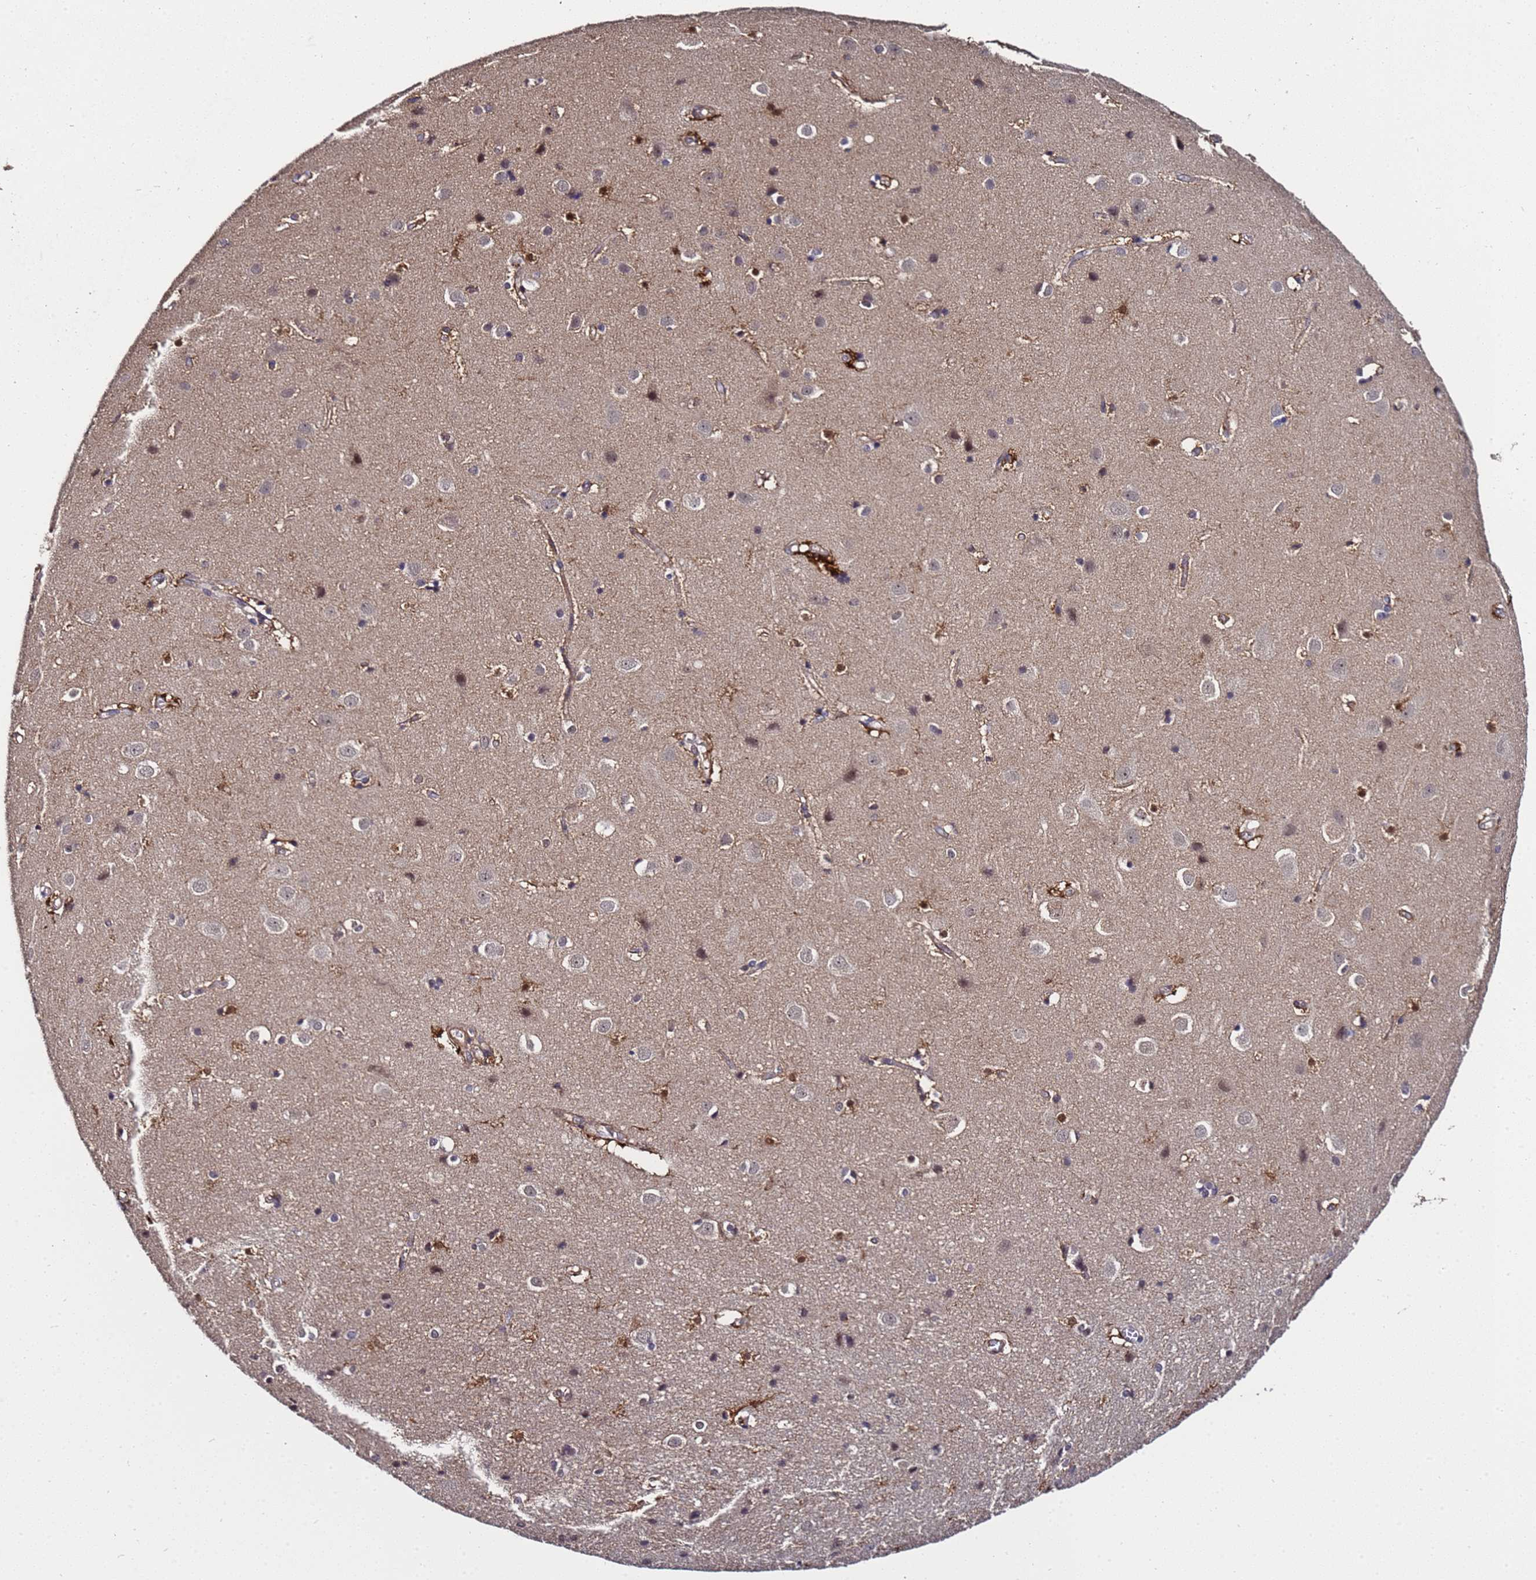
{"staining": {"intensity": "weak", "quantity": ">75%", "location": "cytoplasmic/membranous"}, "tissue": "cerebral cortex", "cell_type": "Endothelial cells", "image_type": "normal", "snomed": [{"axis": "morphology", "description": "Normal tissue, NOS"}, {"axis": "topography", "description": "Cerebral cortex"}], "caption": "Weak cytoplasmic/membranous protein positivity is seen in about >75% of endothelial cells in cerebral cortex. (DAB (3,3'-diaminobenzidine) = brown stain, brightfield microscopy at high magnification).", "gene": "GSTCD", "patient": {"sex": "male", "age": 54}}